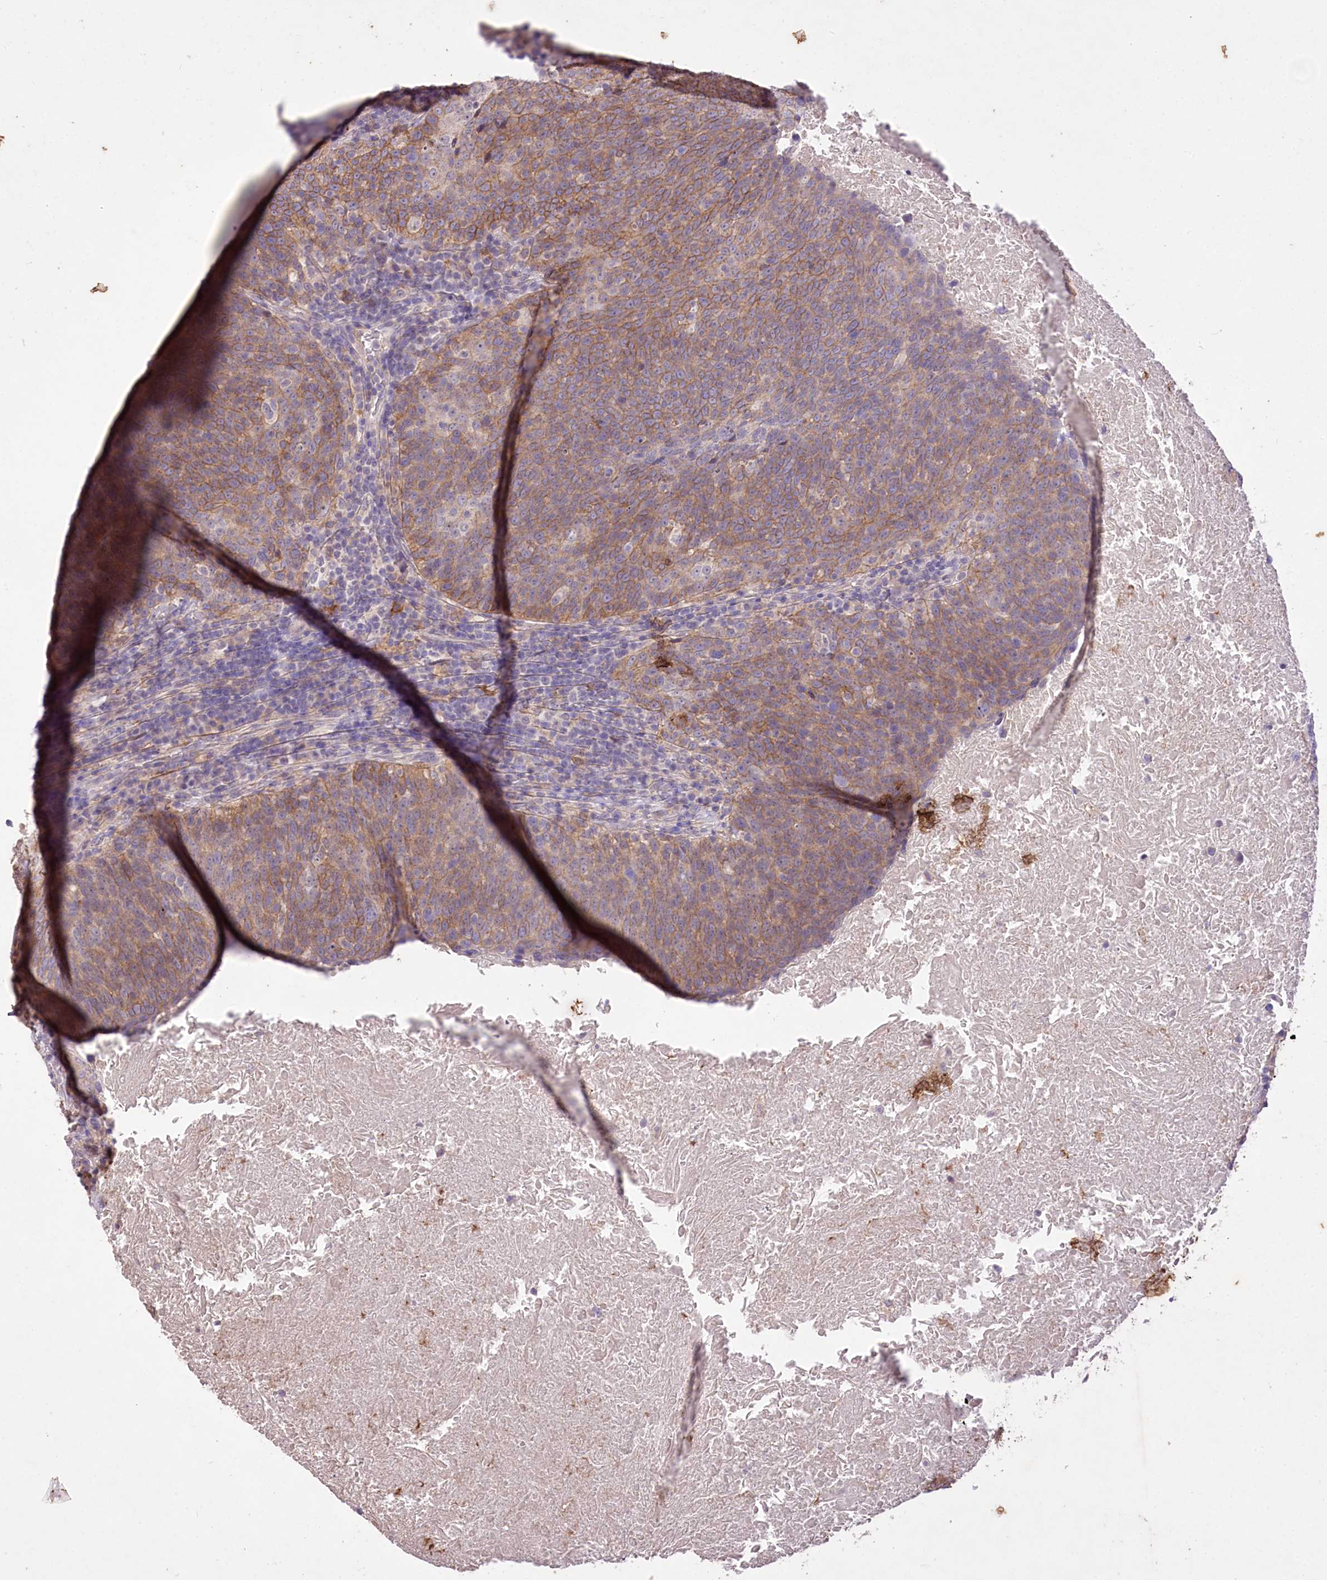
{"staining": {"intensity": "moderate", "quantity": ">75%", "location": "cytoplasmic/membranous"}, "tissue": "head and neck cancer", "cell_type": "Tumor cells", "image_type": "cancer", "snomed": [{"axis": "morphology", "description": "Squamous cell carcinoma, NOS"}, {"axis": "morphology", "description": "Squamous cell carcinoma, metastatic, NOS"}, {"axis": "topography", "description": "Lymph node"}, {"axis": "topography", "description": "Head-Neck"}], "caption": "An image of human head and neck cancer stained for a protein displays moderate cytoplasmic/membranous brown staining in tumor cells.", "gene": "ENPP1", "patient": {"sex": "male", "age": 62}}